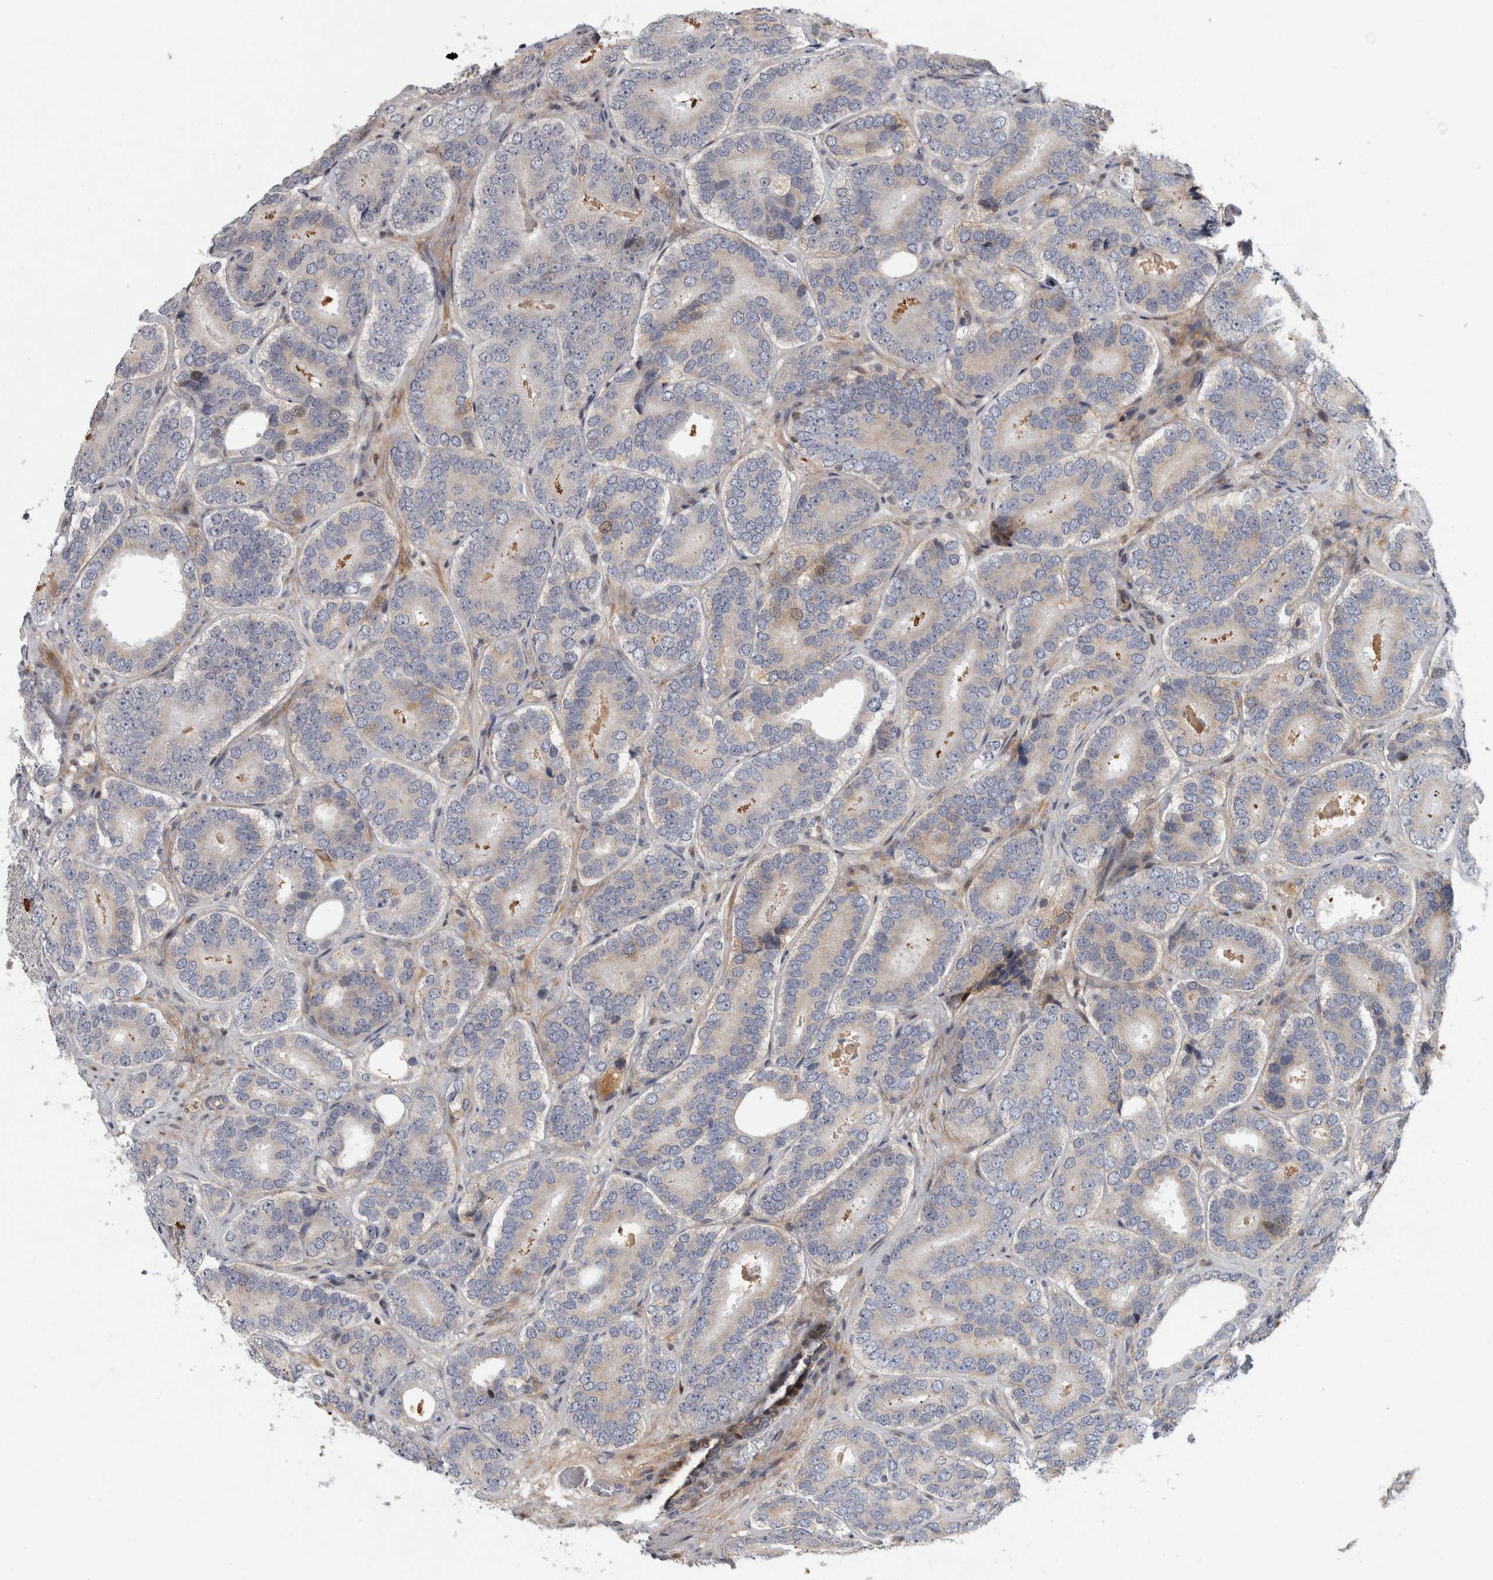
{"staining": {"intensity": "negative", "quantity": "none", "location": "none"}, "tissue": "prostate cancer", "cell_type": "Tumor cells", "image_type": "cancer", "snomed": [{"axis": "morphology", "description": "Adenocarcinoma, High grade"}, {"axis": "topography", "description": "Prostate"}], "caption": "This is an immunohistochemistry (IHC) micrograph of adenocarcinoma (high-grade) (prostate). There is no positivity in tumor cells.", "gene": "RBM48", "patient": {"sex": "male", "age": 56}}